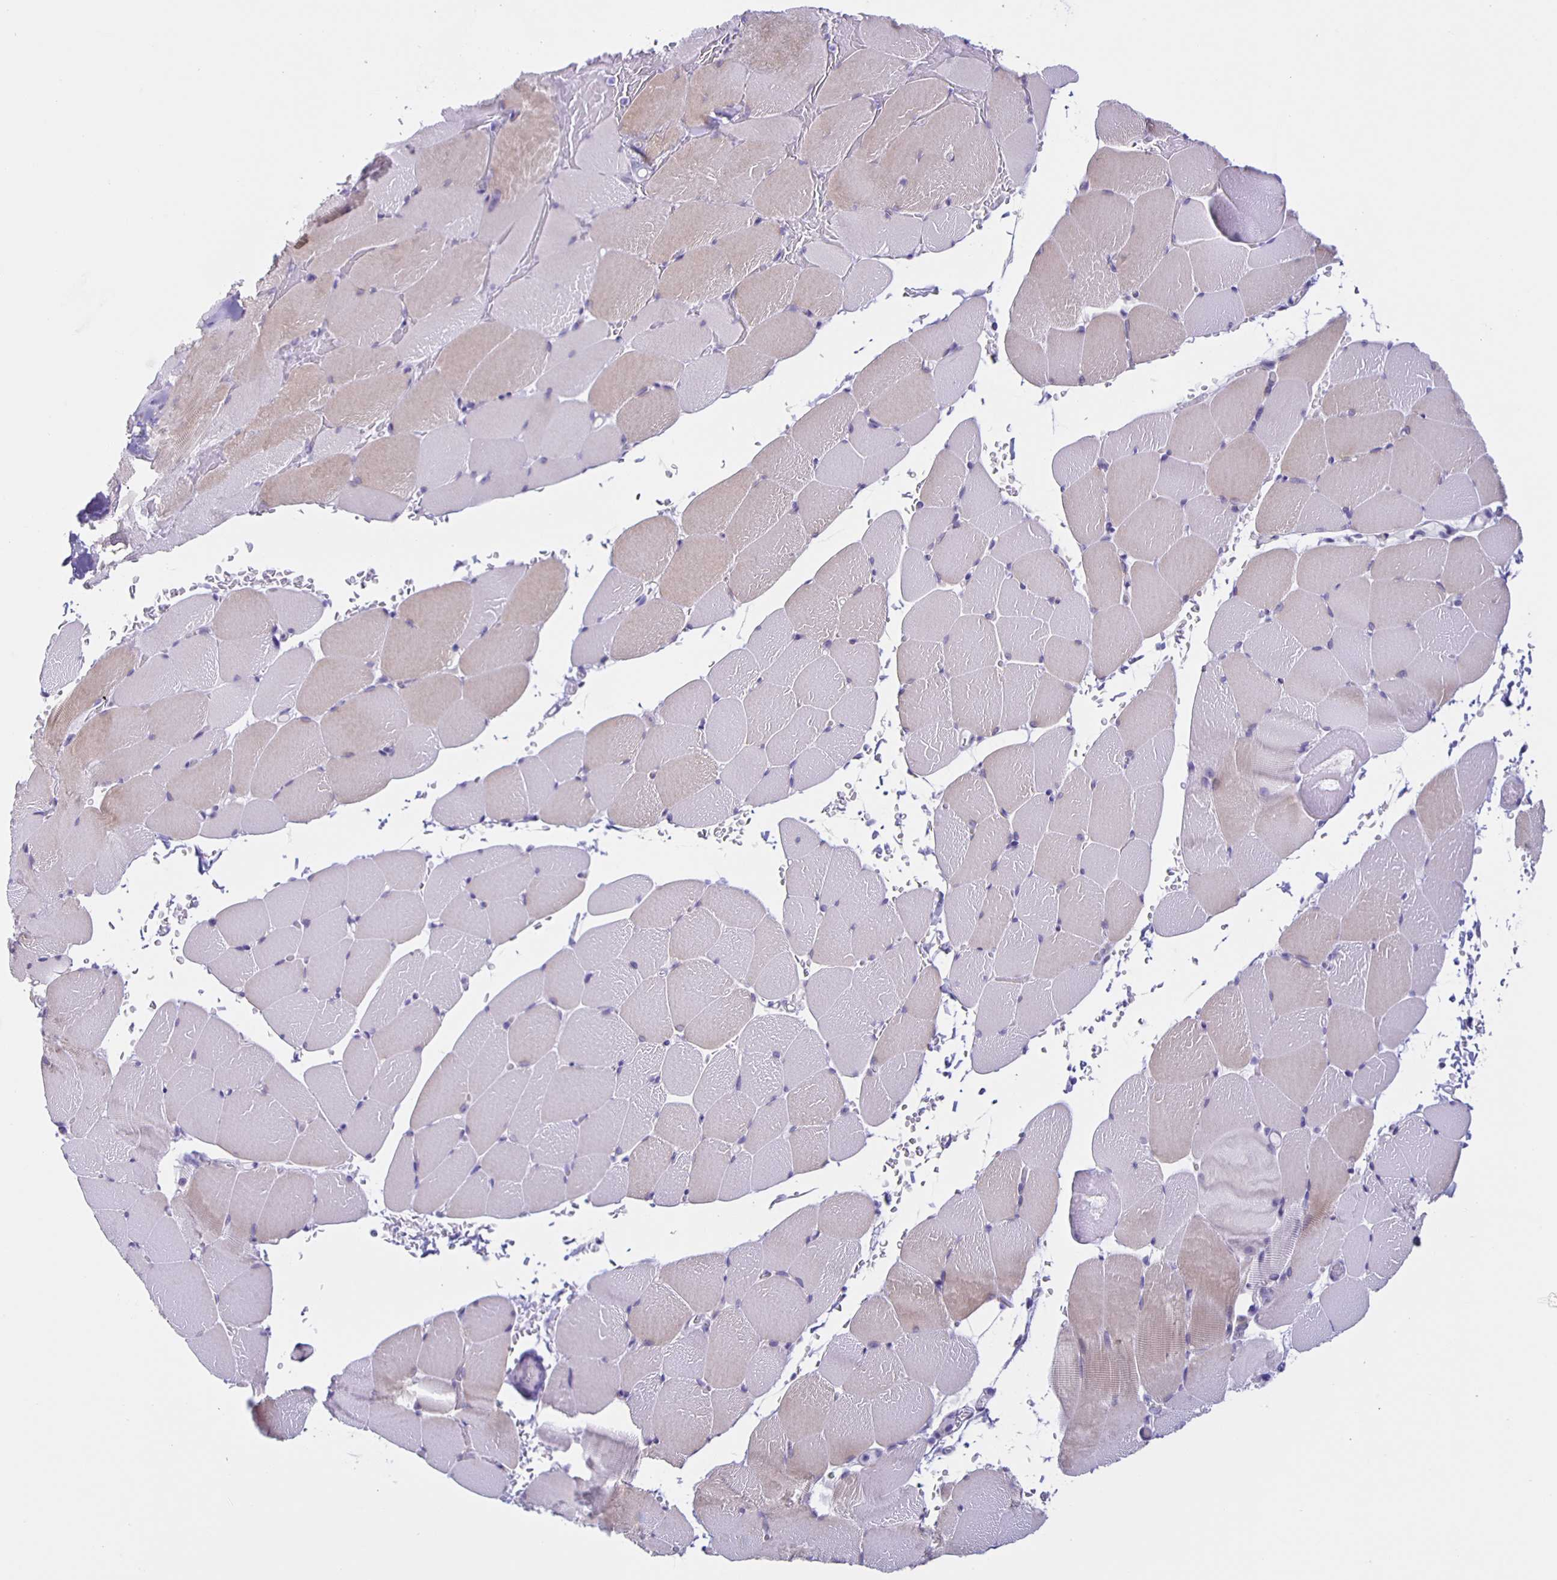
{"staining": {"intensity": "weak", "quantity": "<25%", "location": "cytoplasmic/membranous"}, "tissue": "skeletal muscle", "cell_type": "Myocytes", "image_type": "normal", "snomed": [{"axis": "morphology", "description": "Normal tissue, NOS"}, {"axis": "topography", "description": "Skeletal muscle"}], "caption": "The histopathology image demonstrates no significant positivity in myocytes of skeletal muscle. (DAB IHC visualized using brightfield microscopy, high magnification).", "gene": "SLC12A3", "patient": {"sex": "female", "age": 37}}